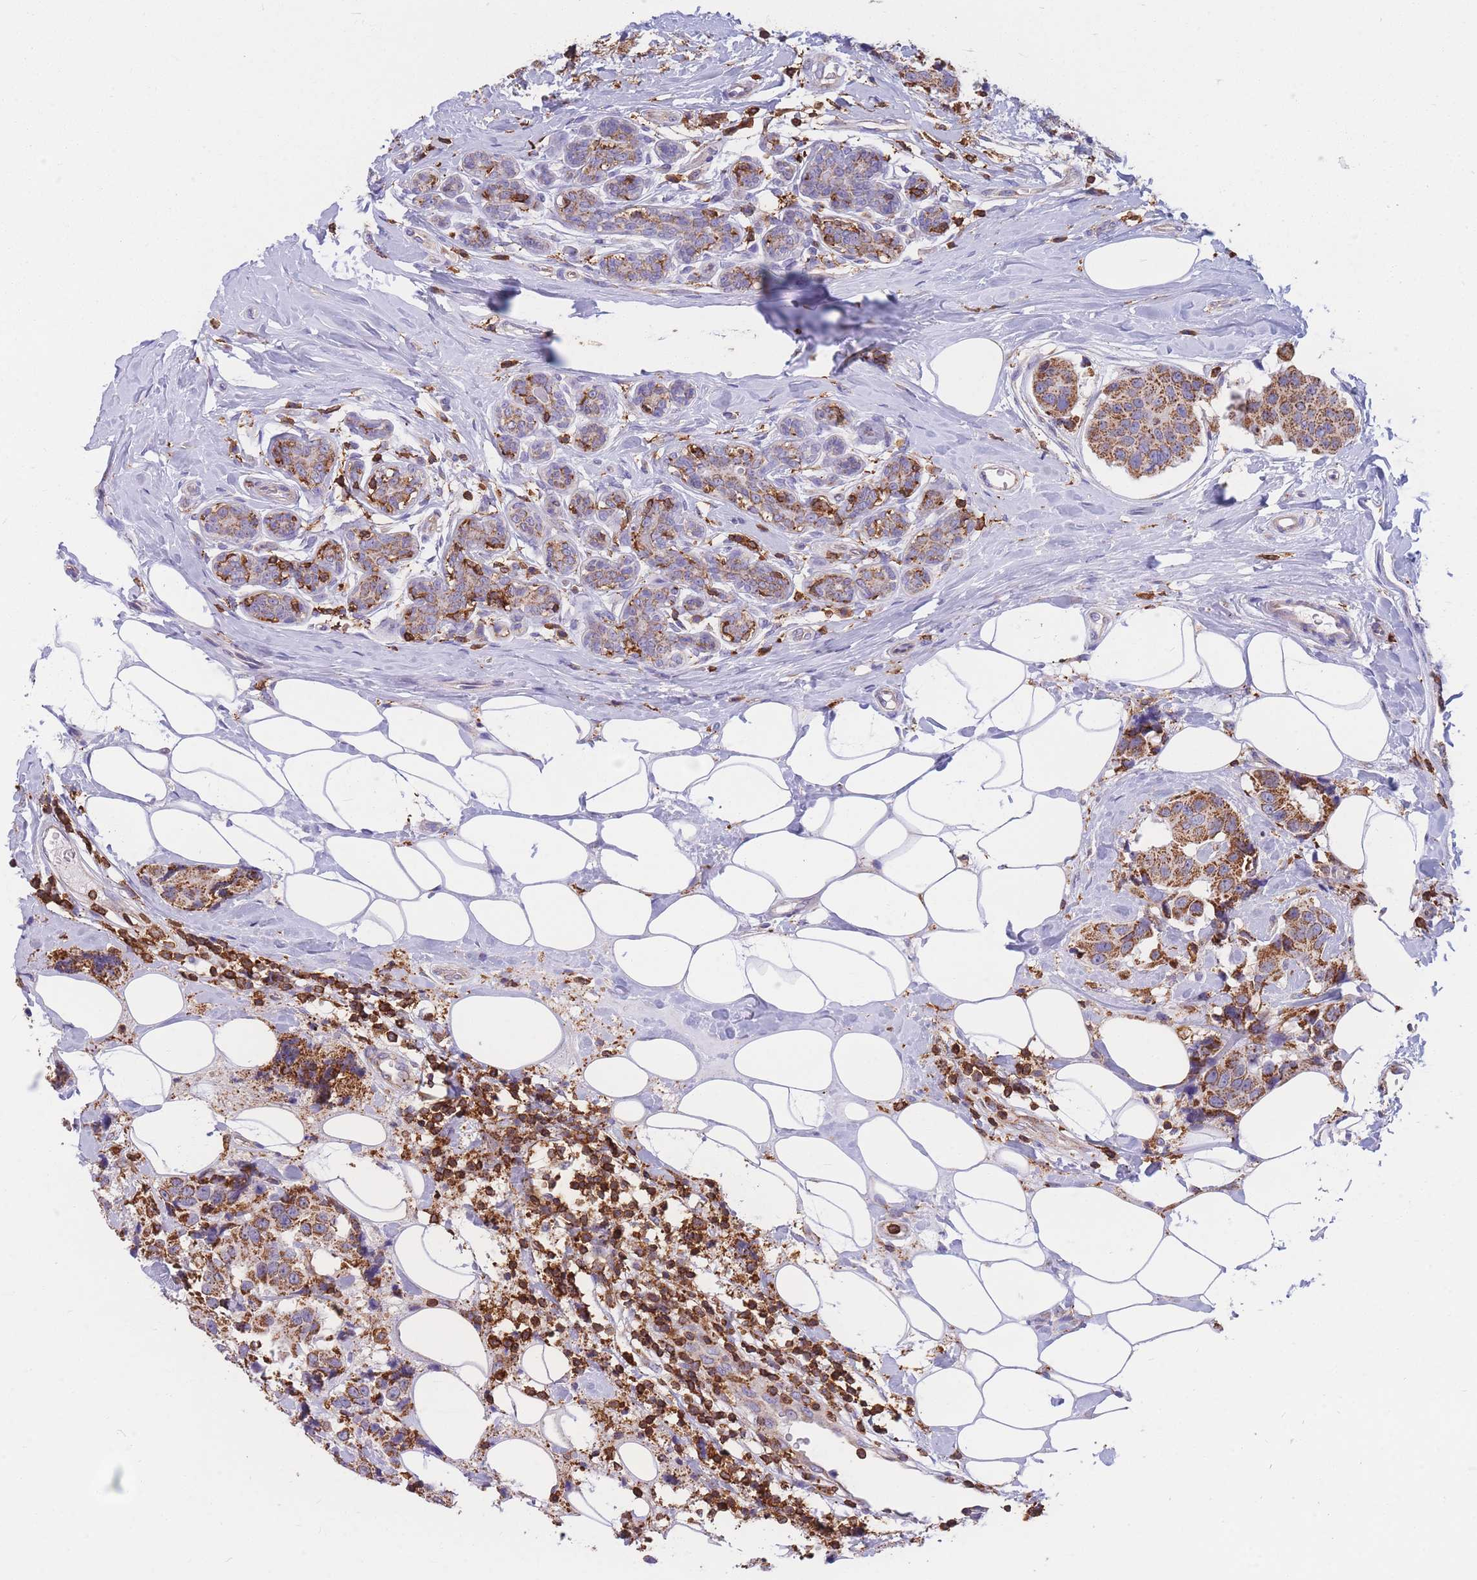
{"staining": {"intensity": "moderate", "quantity": ">75%", "location": "cytoplasmic/membranous"}, "tissue": "breast cancer", "cell_type": "Tumor cells", "image_type": "cancer", "snomed": [{"axis": "morphology", "description": "Normal tissue, NOS"}, {"axis": "morphology", "description": "Duct carcinoma"}, {"axis": "topography", "description": "Breast"}], "caption": "An image of human breast cancer (intraductal carcinoma) stained for a protein displays moderate cytoplasmic/membranous brown staining in tumor cells. The staining was performed using DAB, with brown indicating positive protein expression. Nuclei are stained blue with hematoxylin.", "gene": "MRPL54", "patient": {"sex": "female", "age": 39}}